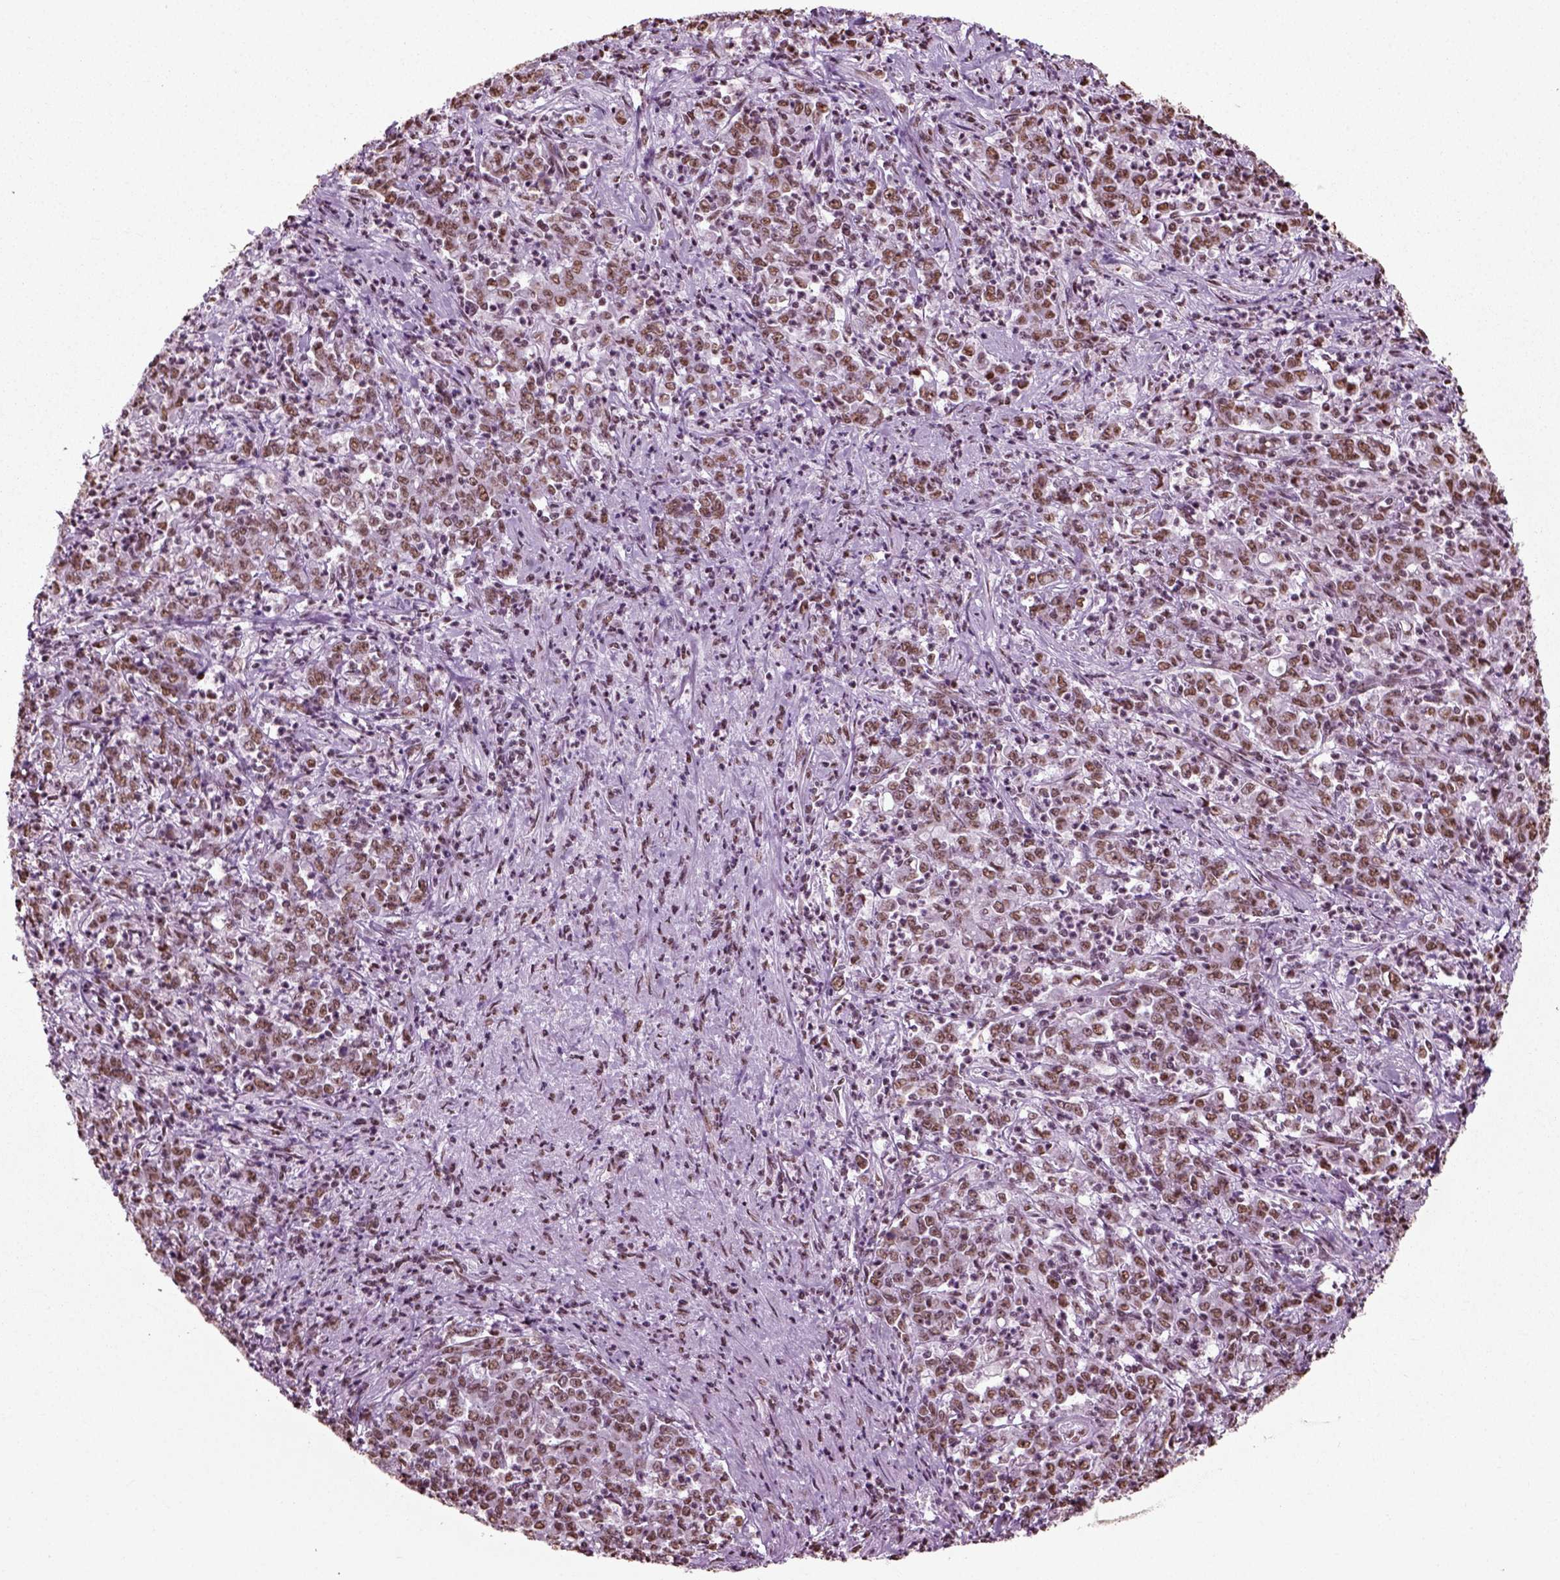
{"staining": {"intensity": "moderate", "quantity": ">75%", "location": "nuclear"}, "tissue": "stomach cancer", "cell_type": "Tumor cells", "image_type": "cancer", "snomed": [{"axis": "morphology", "description": "Adenocarcinoma, NOS"}, {"axis": "topography", "description": "Stomach, lower"}], "caption": "DAB (3,3'-diaminobenzidine) immunohistochemical staining of stomach adenocarcinoma reveals moderate nuclear protein staining in approximately >75% of tumor cells.", "gene": "POLR1H", "patient": {"sex": "female", "age": 71}}